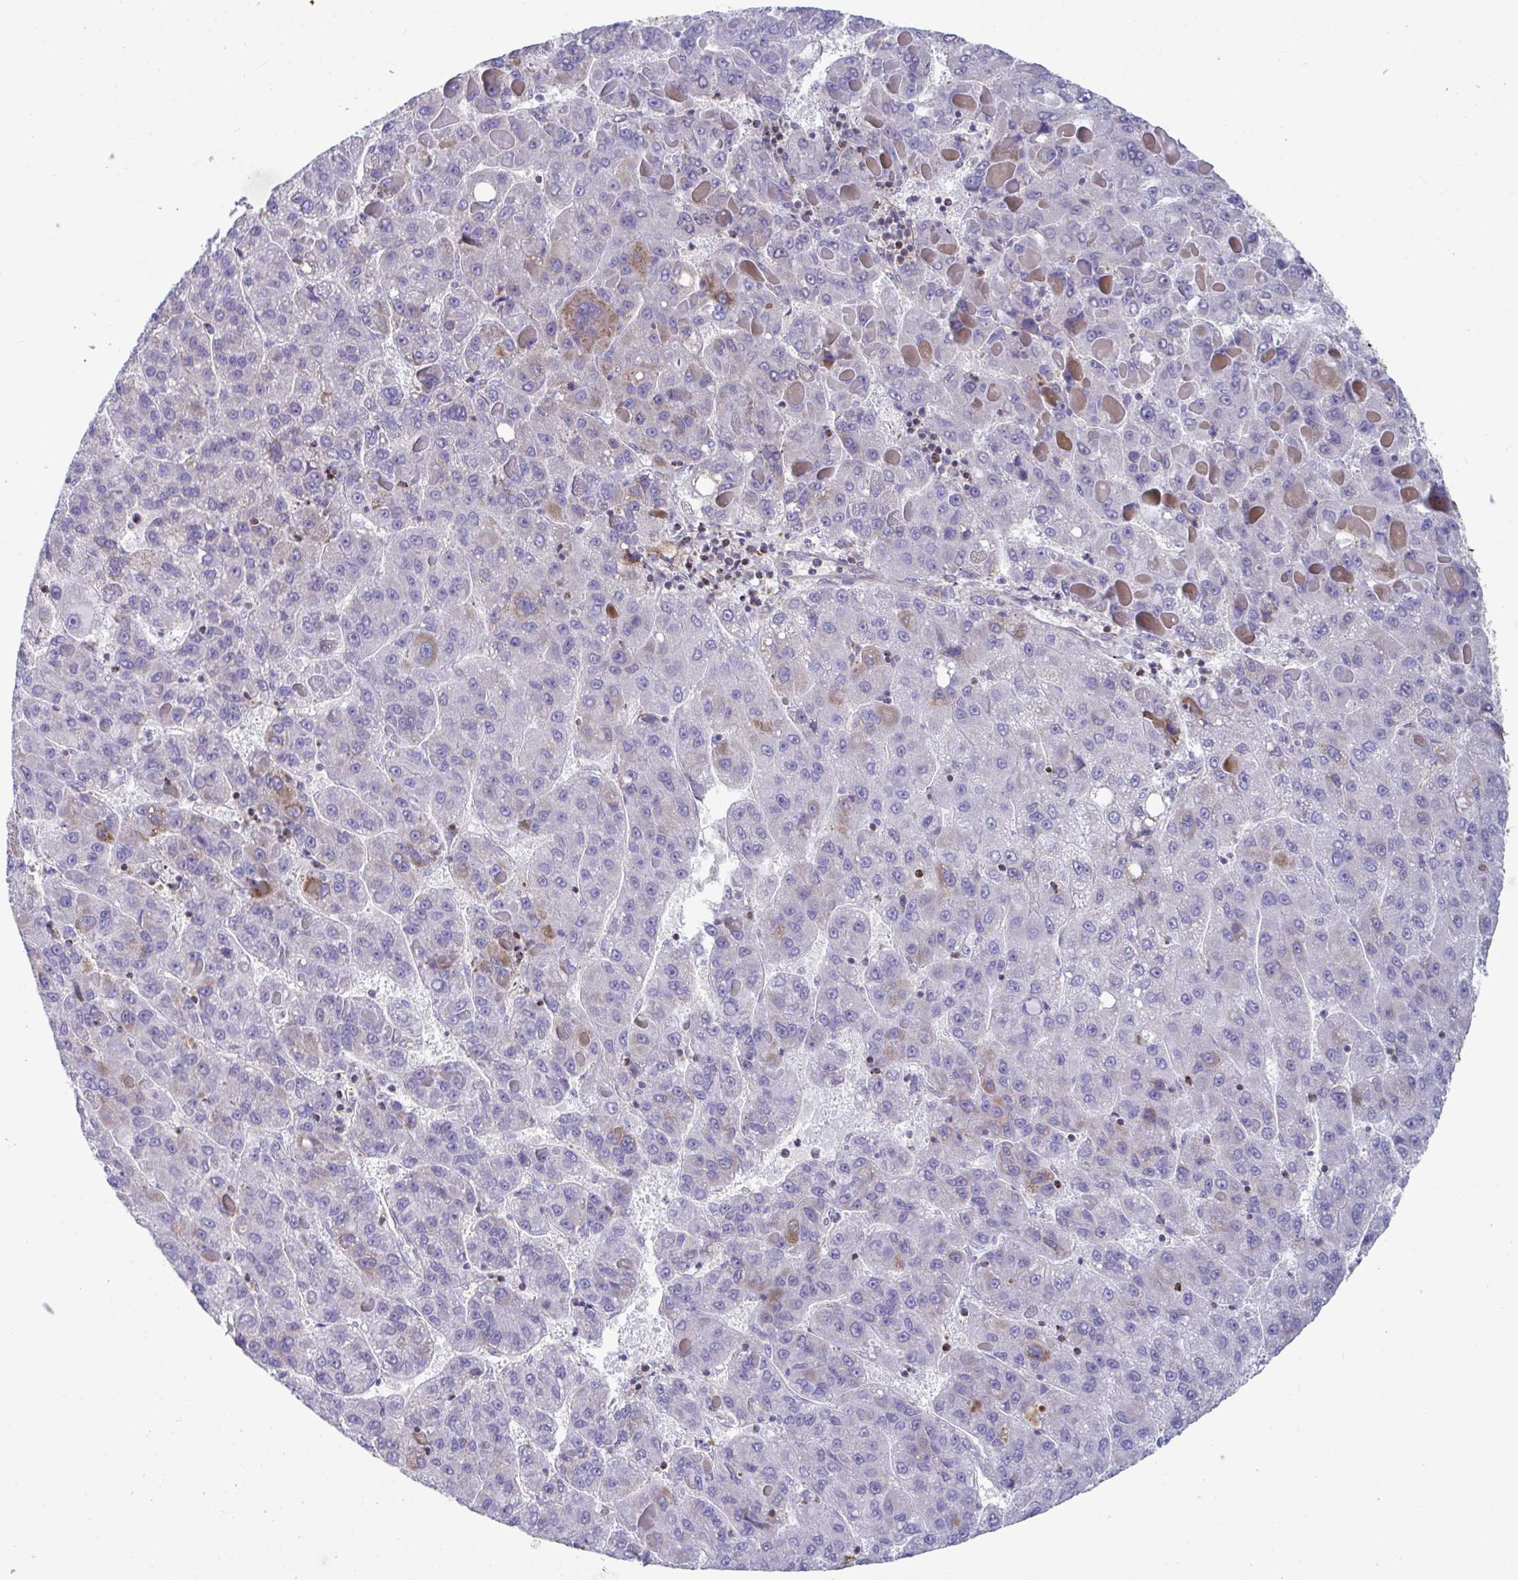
{"staining": {"intensity": "moderate", "quantity": "<25%", "location": "cytoplasmic/membranous"}, "tissue": "liver cancer", "cell_type": "Tumor cells", "image_type": "cancer", "snomed": [{"axis": "morphology", "description": "Carcinoma, Hepatocellular, NOS"}, {"axis": "topography", "description": "Liver"}], "caption": "Brown immunohistochemical staining in liver cancer (hepatocellular carcinoma) reveals moderate cytoplasmic/membranous positivity in about <25% of tumor cells.", "gene": "BCAT2", "patient": {"sex": "female", "age": 82}}